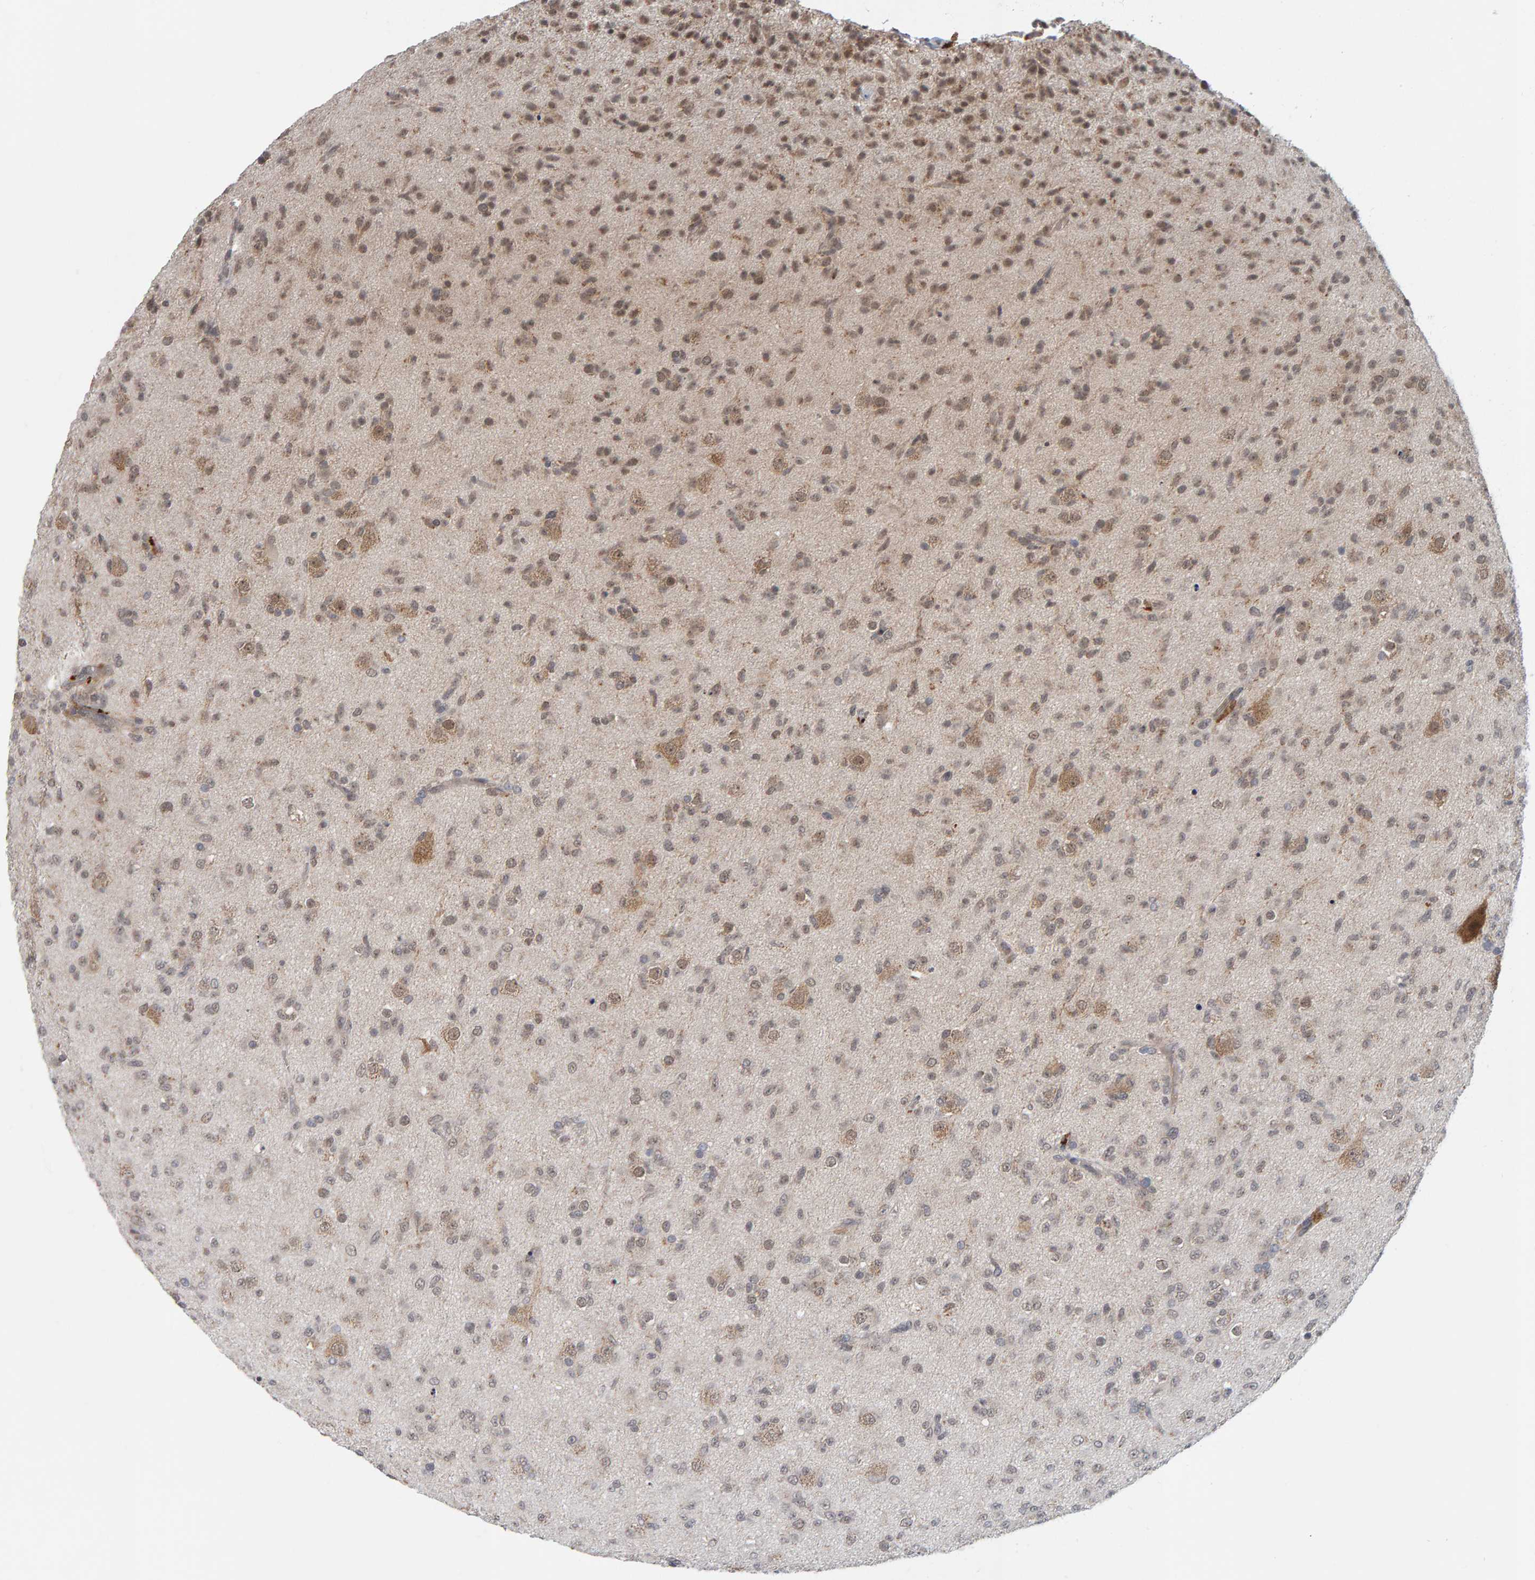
{"staining": {"intensity": "weak", "quantity": ">75%", "location": "nuclear"}, "tissue": "glioma", "cell_type": "Tumor cells", "image_type": "cancer", "snomed": [{"axis": "morphology", "description": "Glioma, malignant, Low grade"}, {"axis": "topography", "description": "Brain"}], "caption": "Tumor cells reveal low levels of weak nuclear staining in about >75% of cells in human malignant glioma (low-grade). Ihc stains the protein in brown and the nuclei are stained blue.", "gene": "DAP3", "patient": {"sex": "male", "age": 65}}